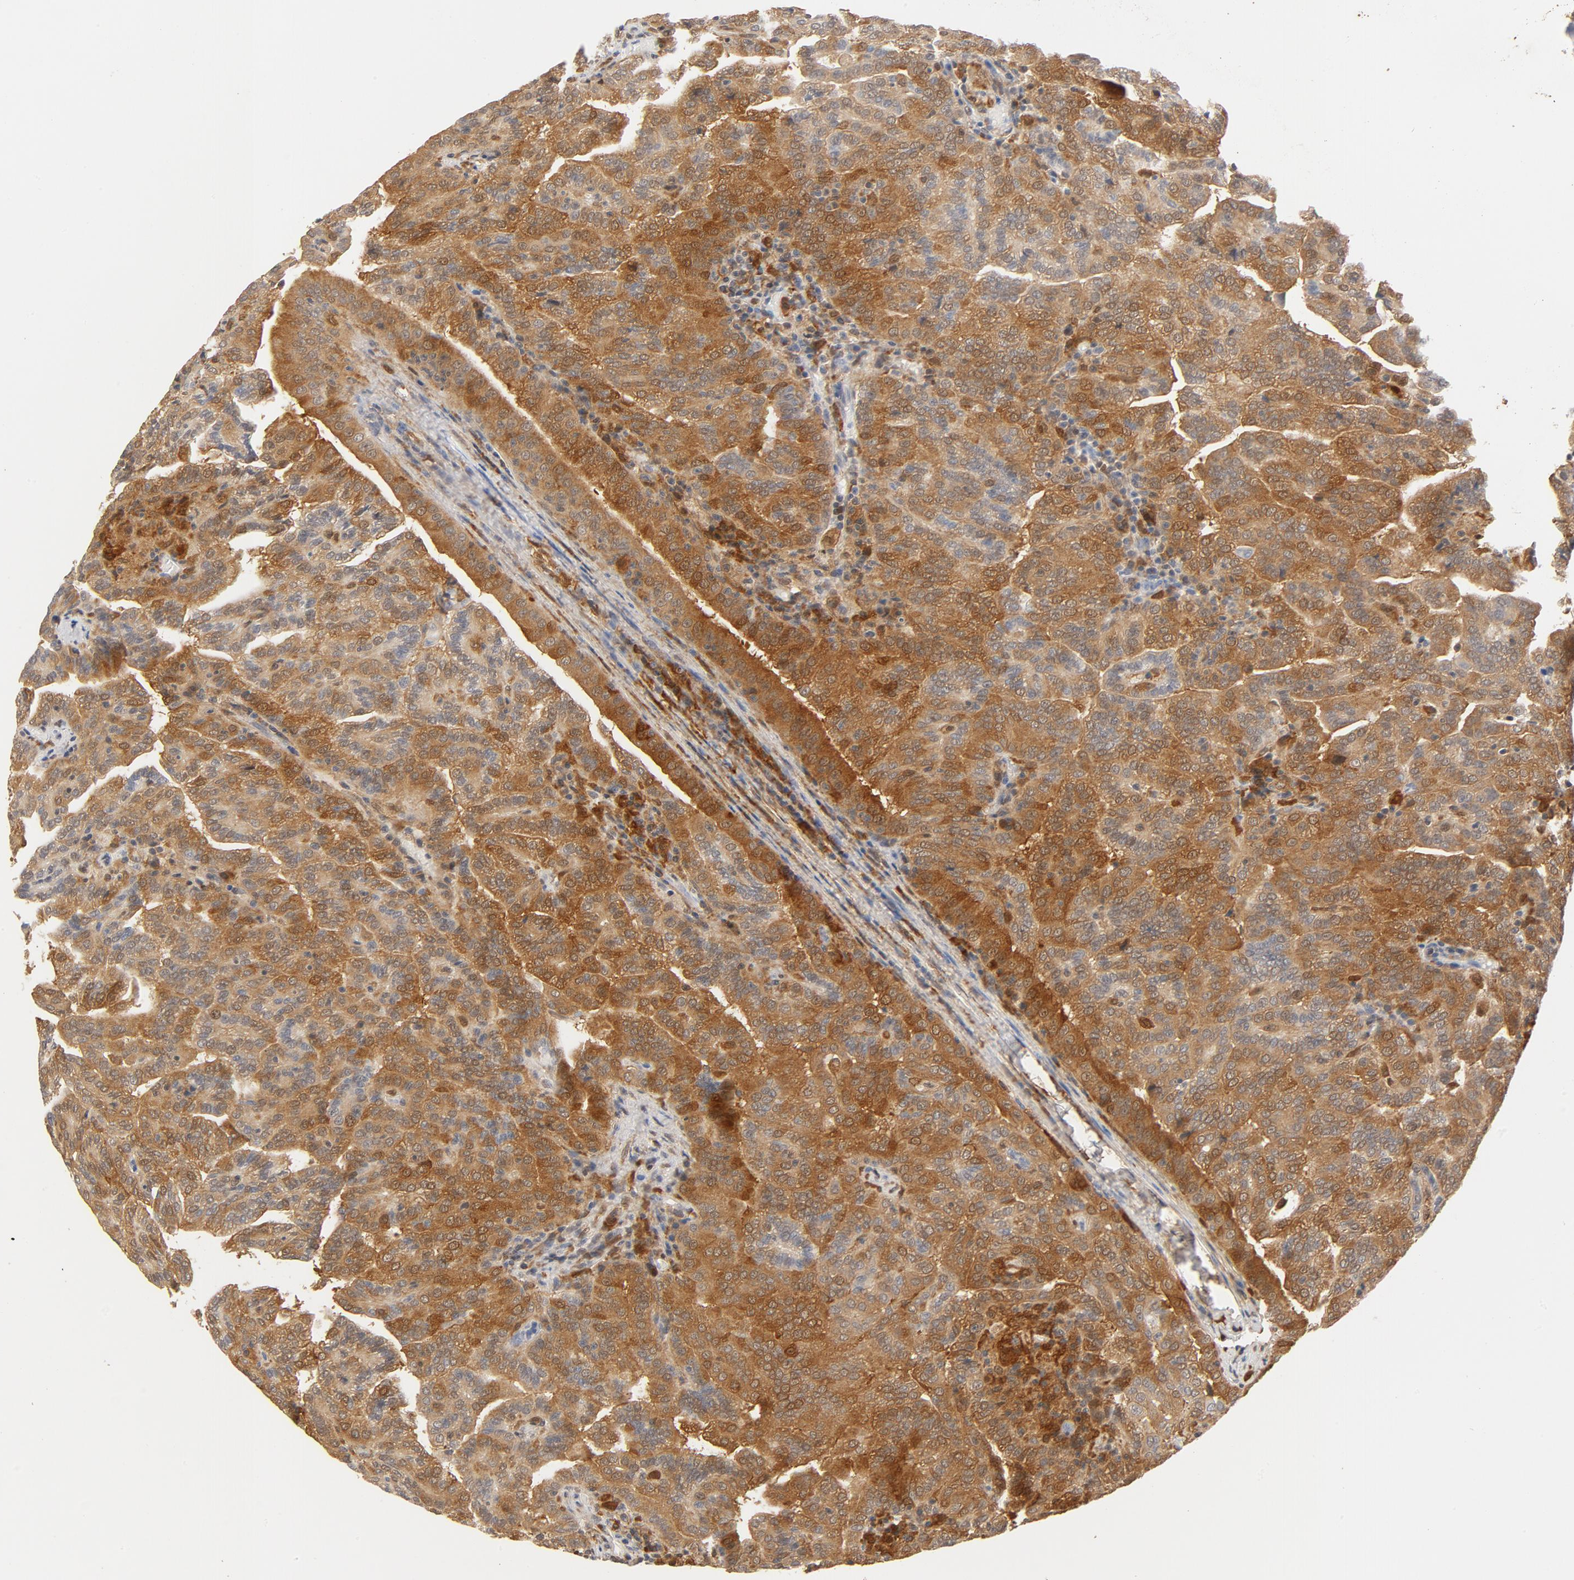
{"staining": {"intensity": "strong", "quantity": ">75%", "location": "cytoplasmic/membranous"}, "tissue": "renal cancer", "cell_type": "Tumor cells", "image_type": "cancer", "snomed": [{"axis": "morphology", "description": "Adenocarcinoma, NOS"}, {"axis": "topography", "description": "Kidney"}], "caption": "Tumor cells display high levels of strong cytoplasmic/membranous staining in about >75% of cells in human renal adenocarcinoma. The protein of interest is shown in brown color, while the nuclei are stained blue.", "gene": "STAT1", "patient": {"sex": "male", "age": 61}}